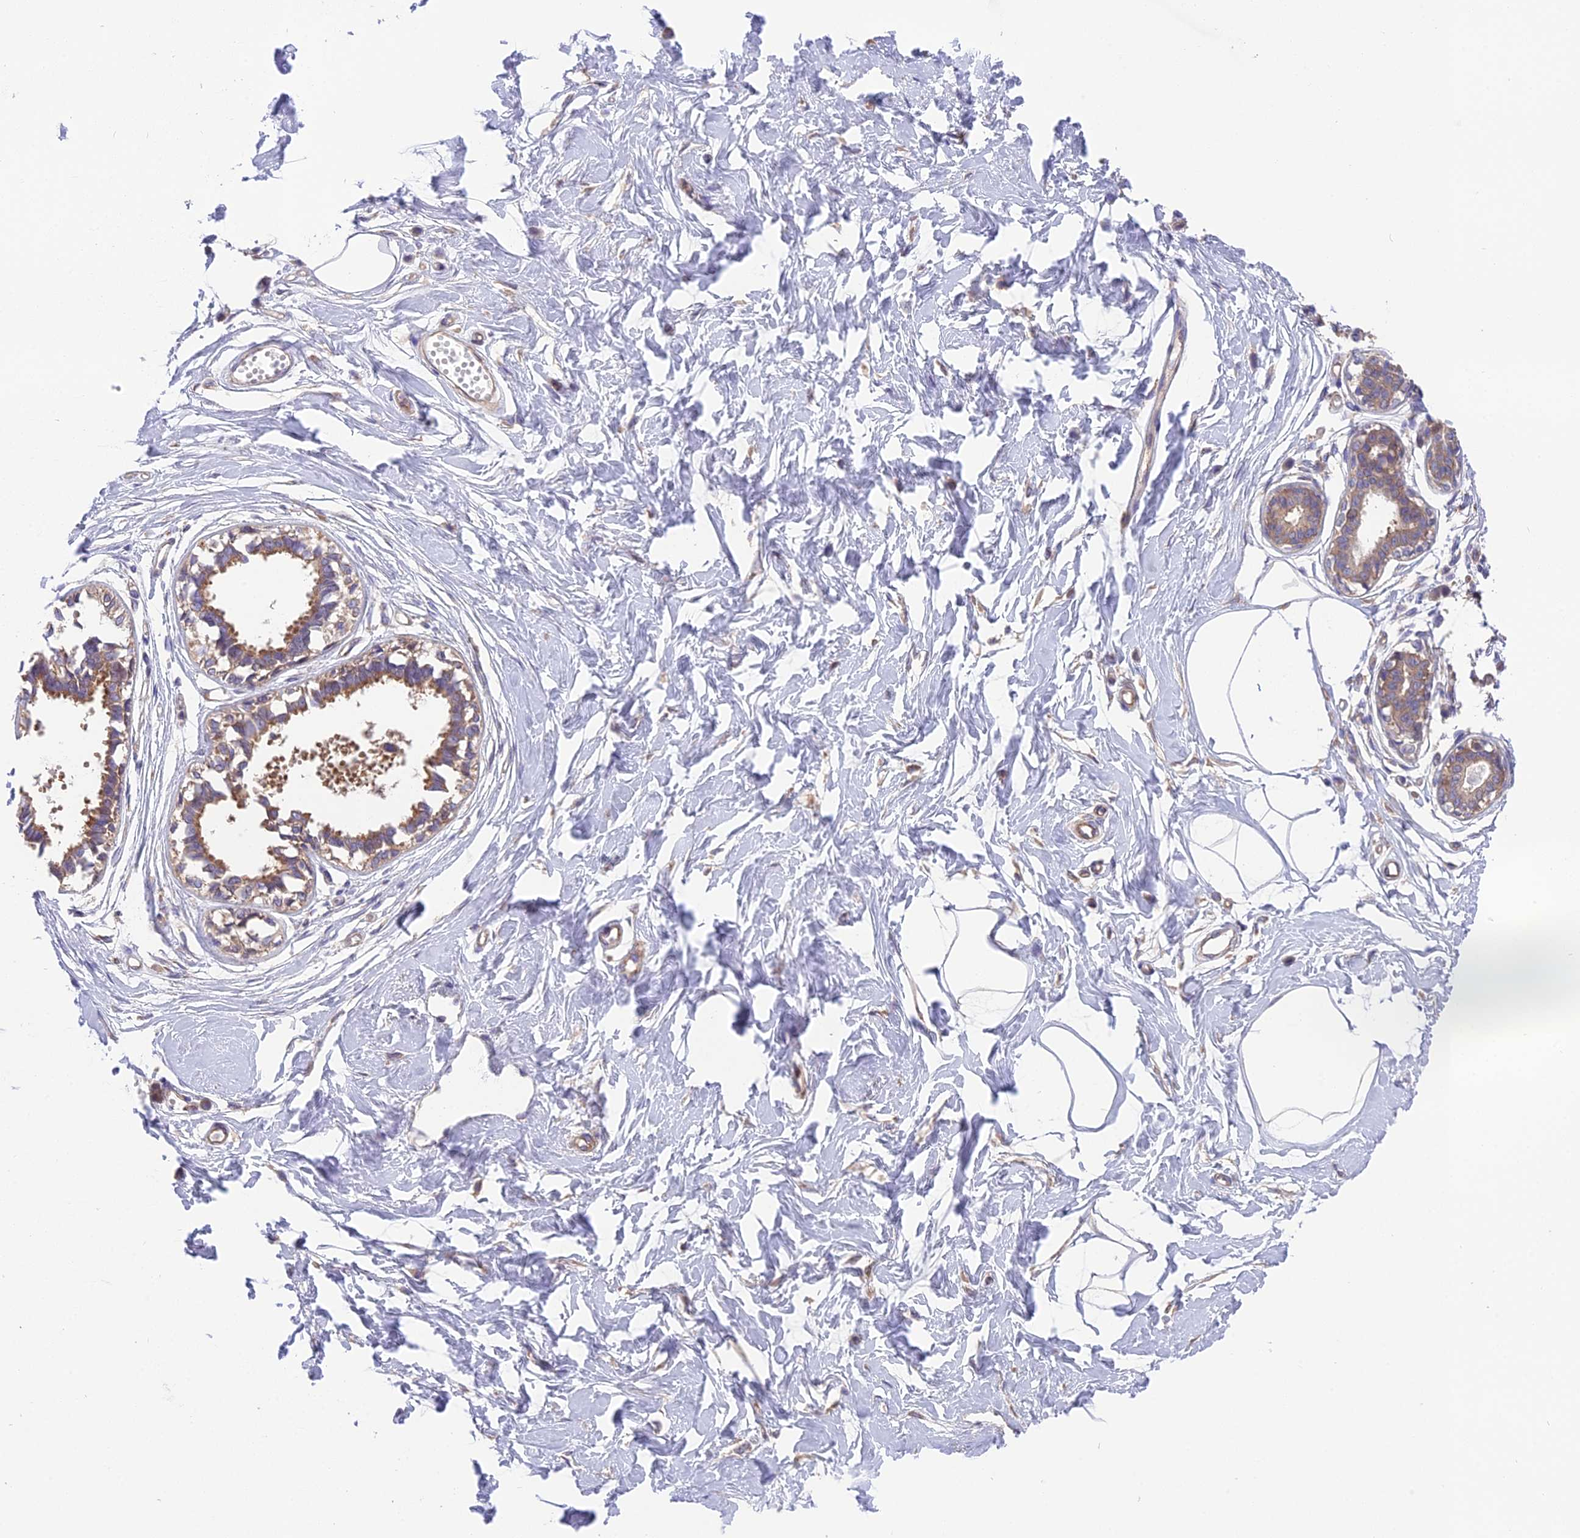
{"staining": {"intensity": "negative", "quantity": "none", "location": "none"}, "tissue": "breast", "cell_type": "Adipocytes", "image_type": "normal", "snomed": [{"axis": "morphology", "description": "Normal tissue, NOS"}, {"axis": "topography", "description": "Breast"}], "caption": "DAB immunohistochemical staining of unremarkable breast shows no significant positivity in adipocytes. Brightfield microscopy of IHC stained with DAB (brown) and hematoxylin (blue), captured at high magnification.", "gene": "BLOC1S4", "patient": {"sex": "female", "age": 45}}